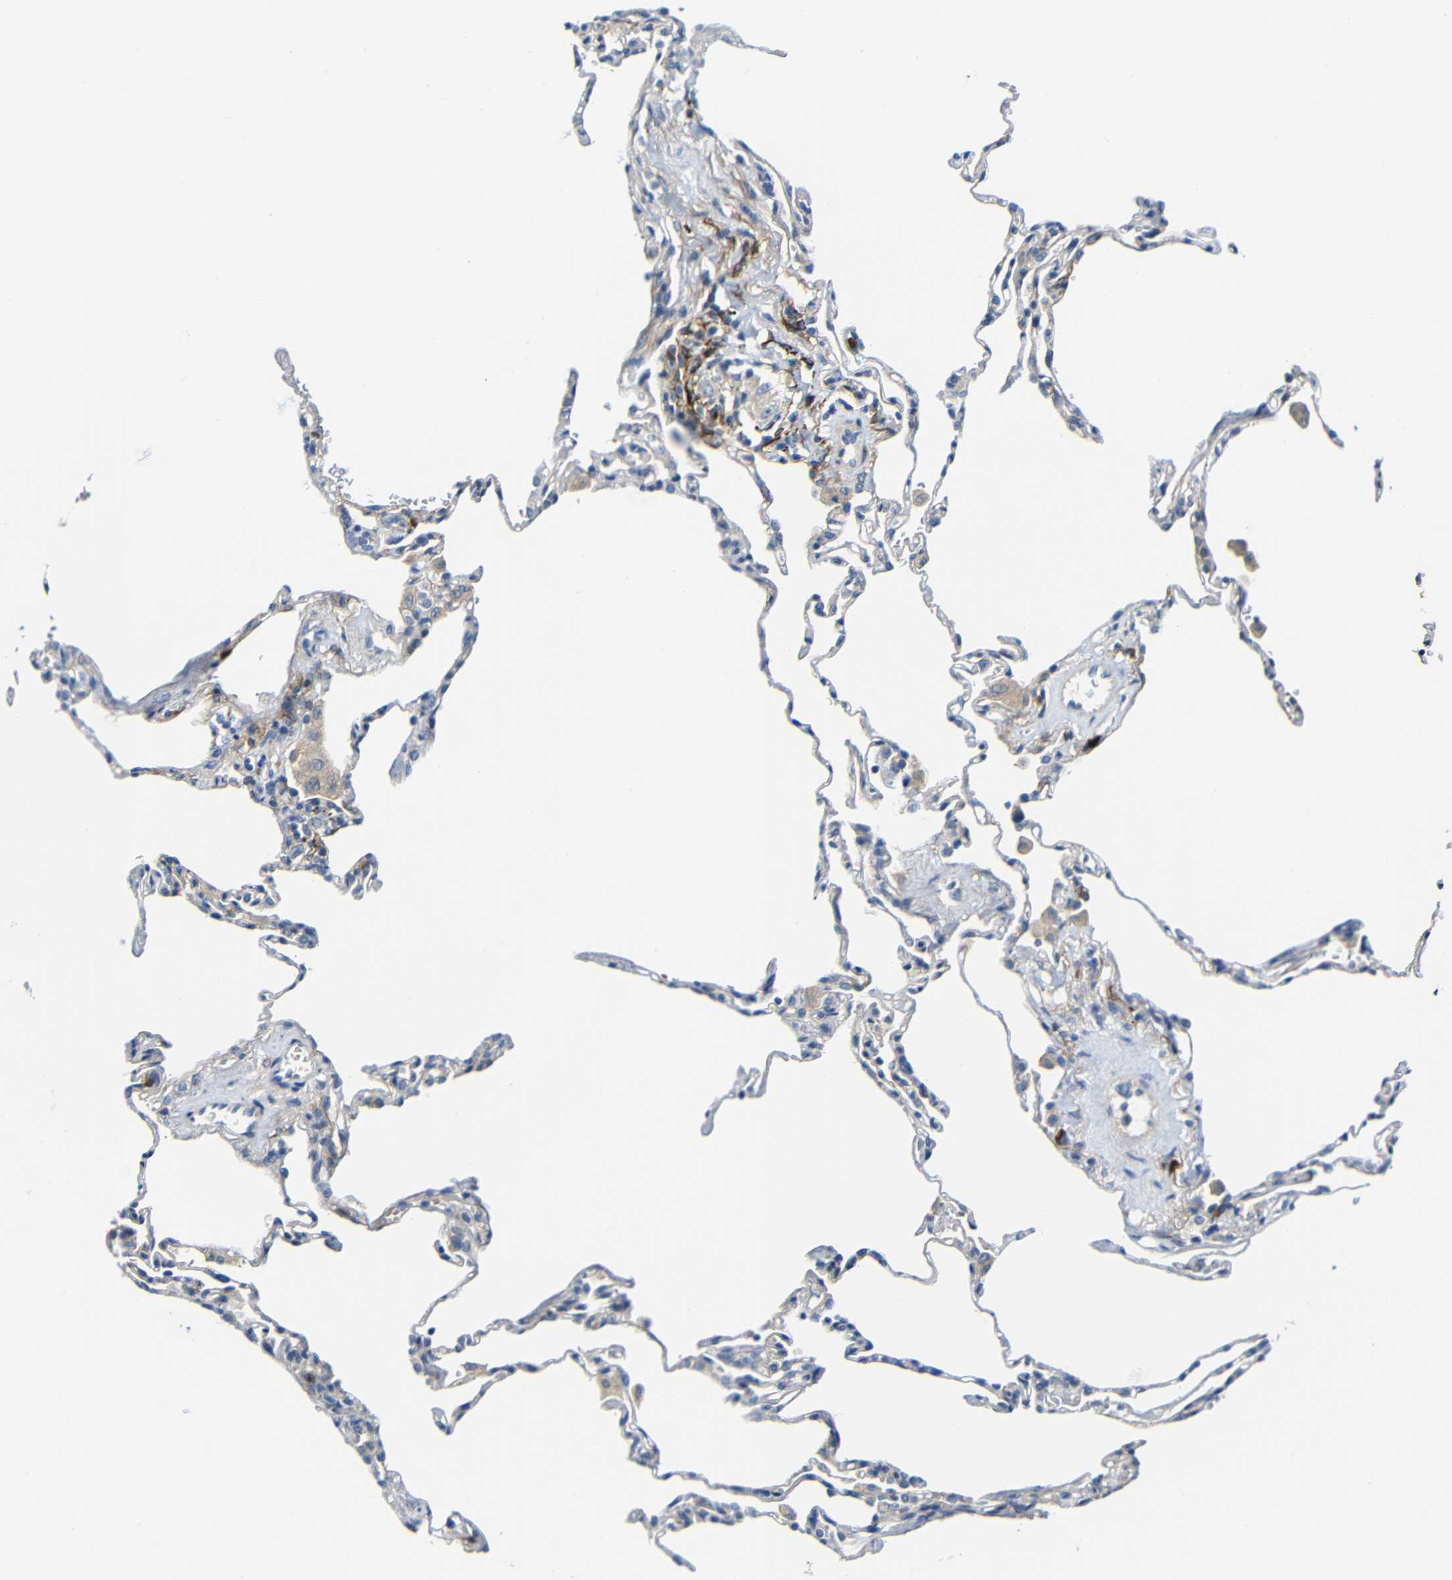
{"staining": {"intensity": "negative", "quantity": "none", "location": "none"}, "tissue": "lung", "cell_type": "Alveolar cells", "image_type": "normal", "snomed": [{"axis": "morphology", "description": "Normal tissue, NOS"}, {"axis": "topography", "description": "Lung"}], "caption": "Alveolar cells show no significant protein staining in normal lung. (DAB immunohistochemistry (IHC), high magnification).", "gene": "DCLK1", "patient": {"sex": "male", "age": 59}}